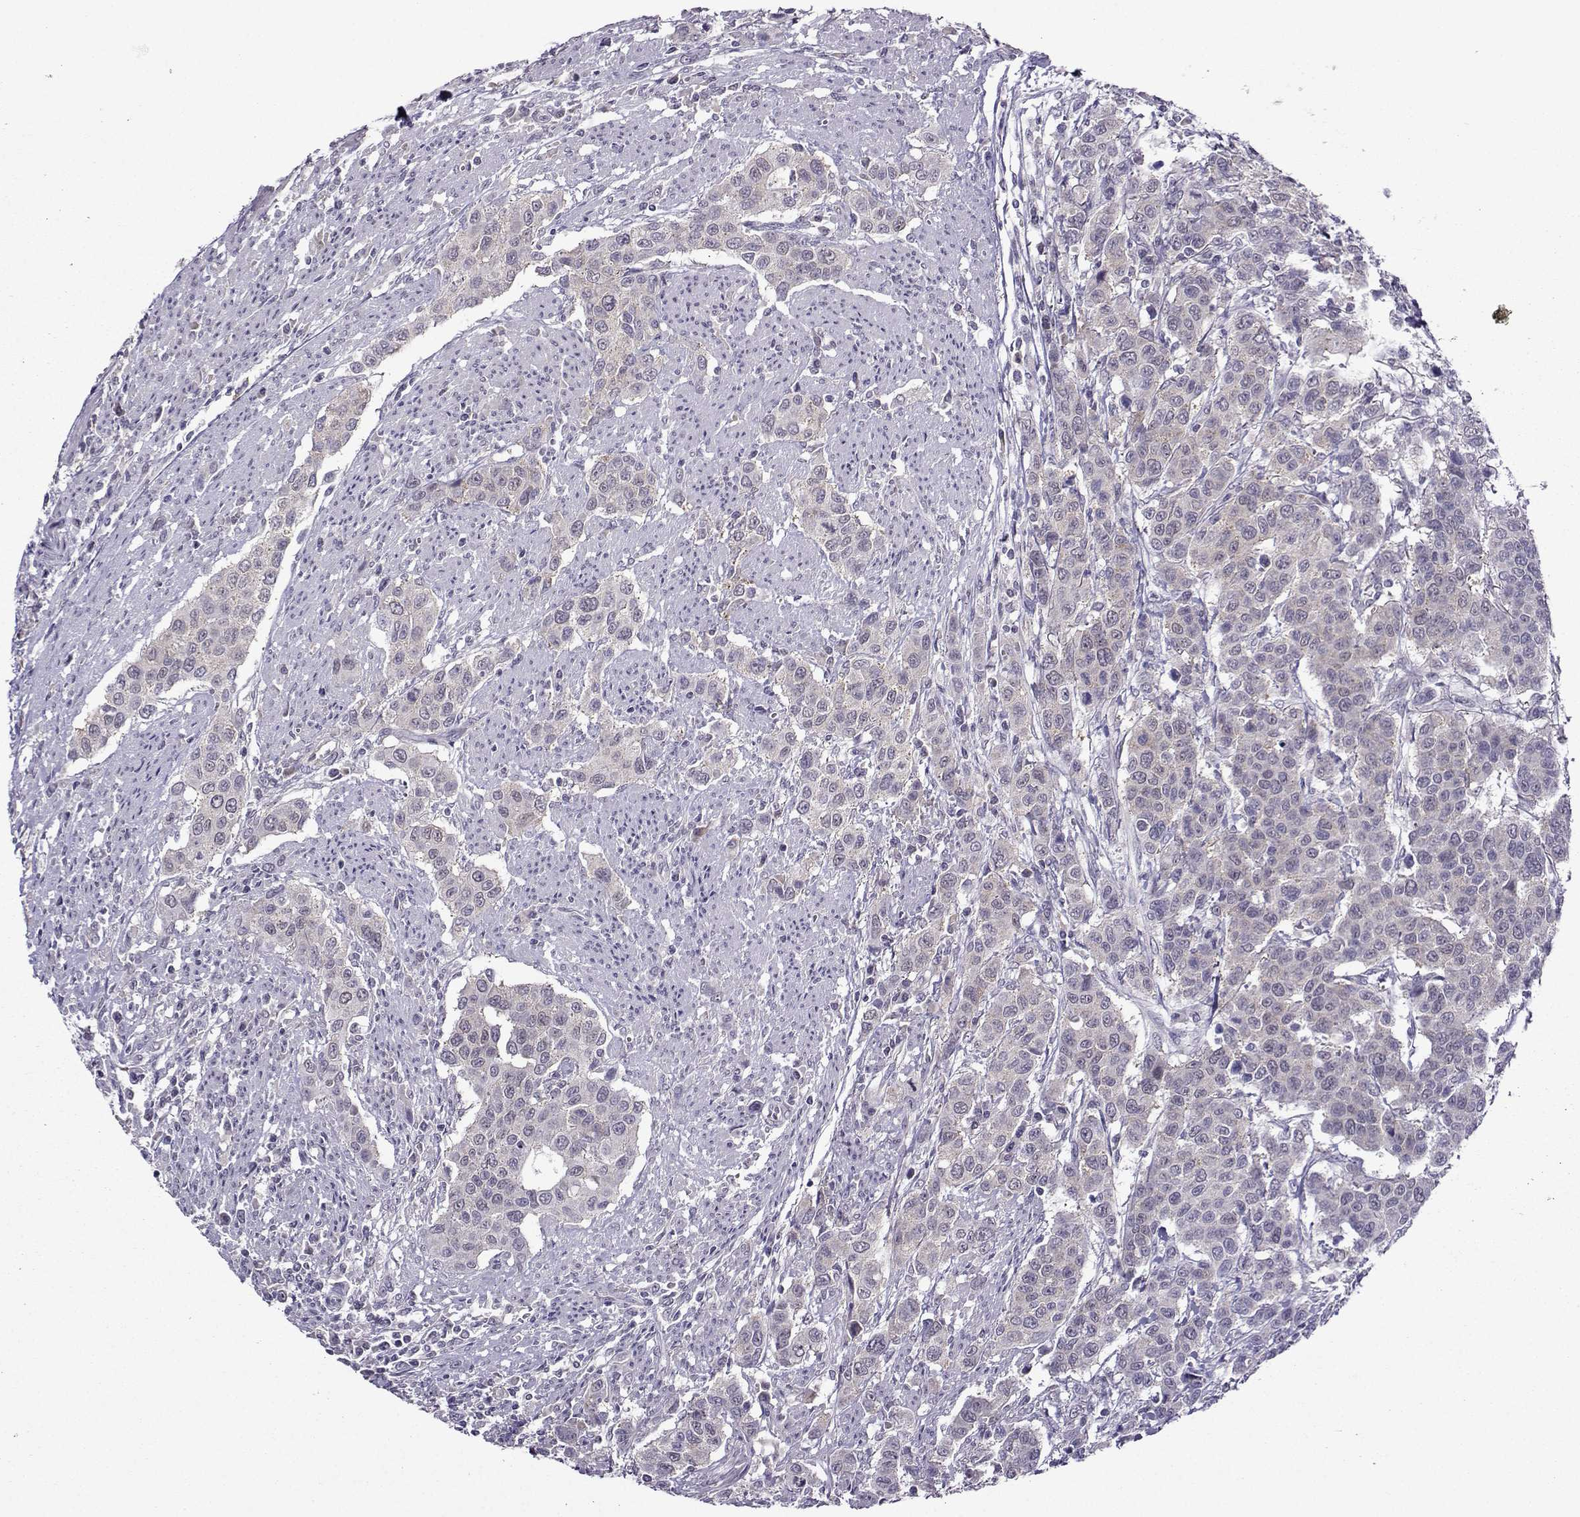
{"staining": {"intensity": "negative", "quantity": "none", "location": "none"}, "tissue": "urothelial cancer", "cell_type": "Tumor cells", "image_type": "cancer", "snomed": [{"axis": "morphology", "description": "Urothelial carcinoma, High grade"}, {"axis": "topography", "description": "Urinary bladder"}], "caption": "Urothelial cancer was stained to show a protein in brown. There is no significant expression in tumor cells.", "gene": "DDX20", "patient": {"sex": "female", "age": 58}}